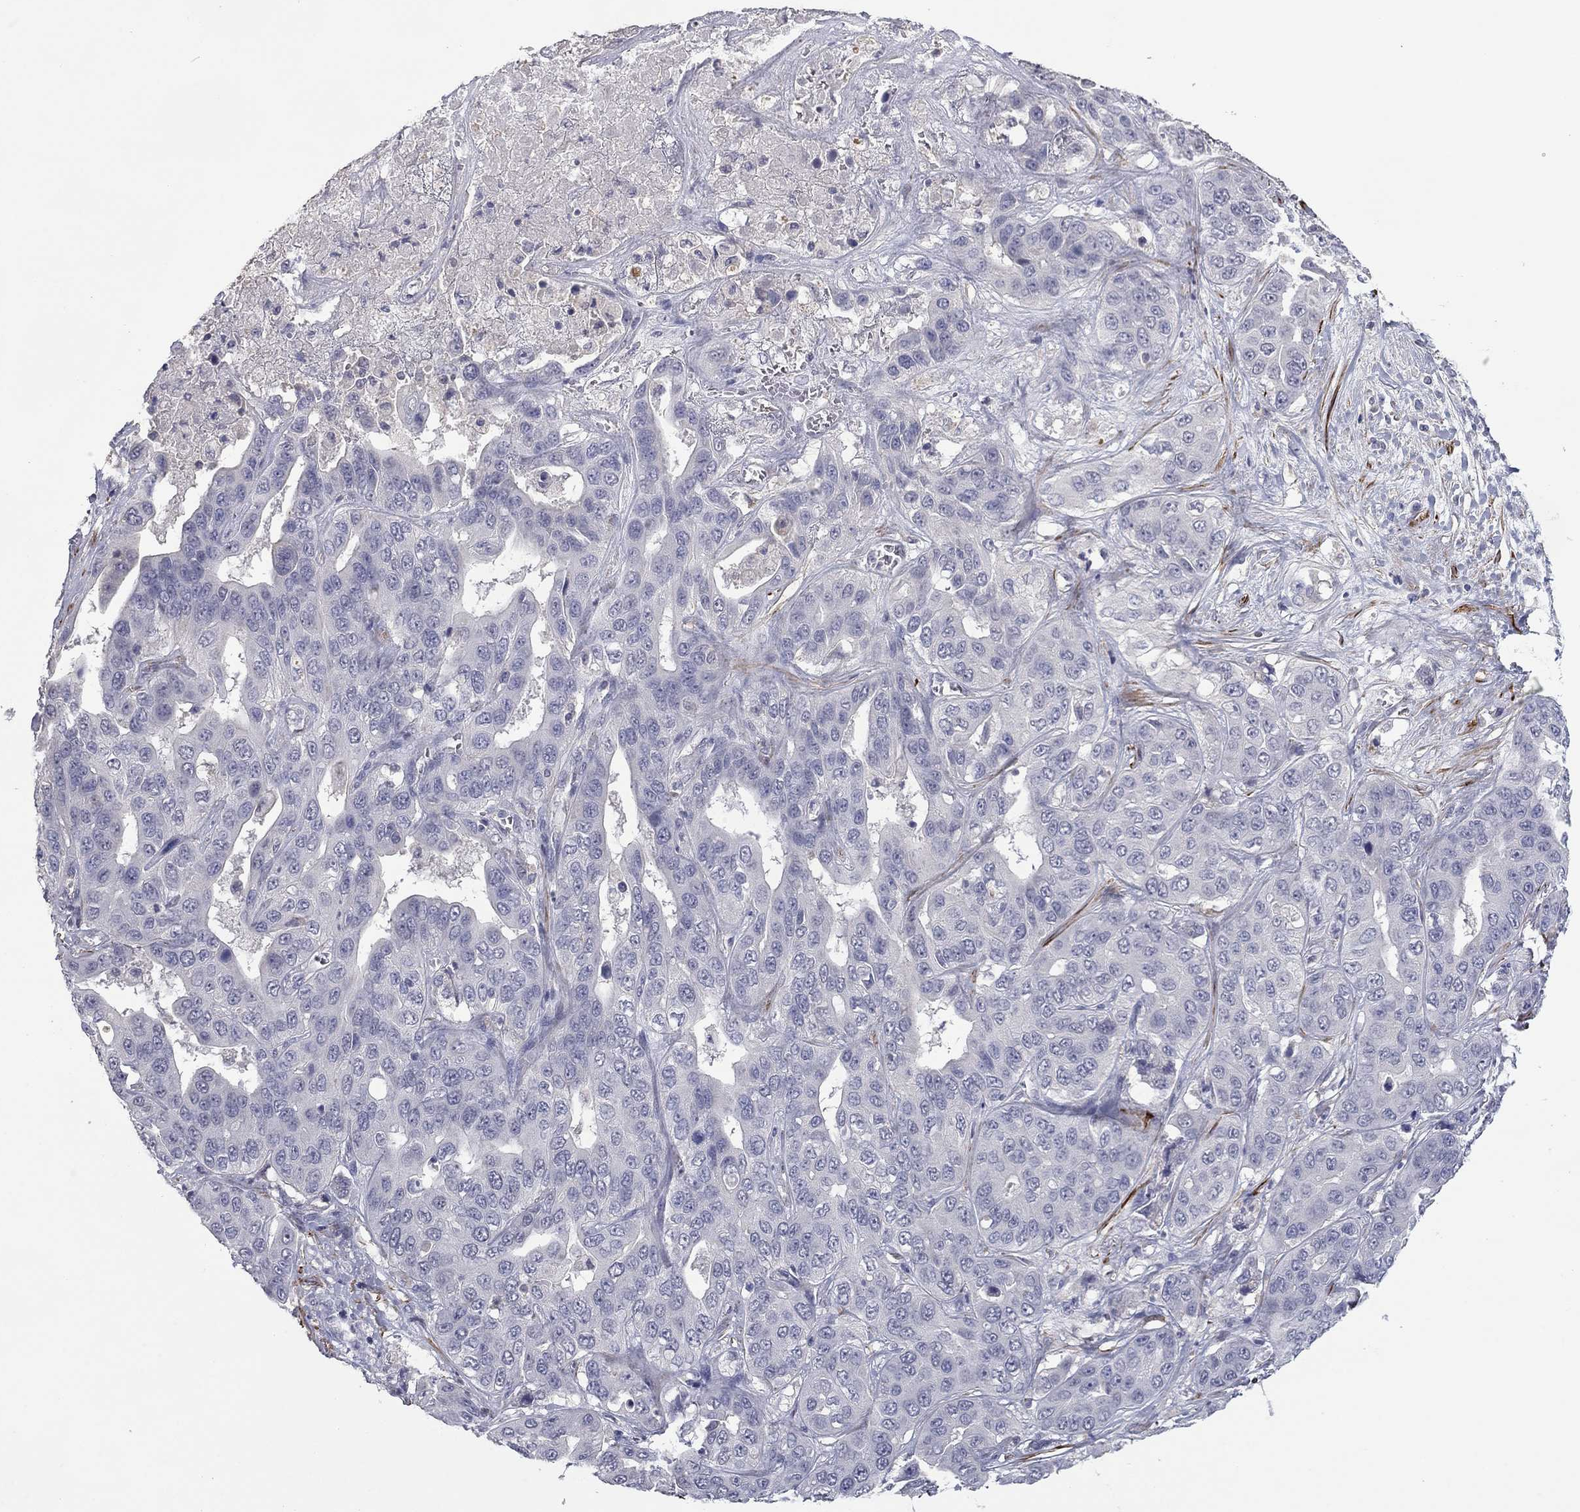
{"staining": {"intensity": "negative", "quantity": "none", "location": "none"}, "tissue": "liver cancer", "cell_type": "Tumor cells", "image_type": "cancer", "snomed": [{"axis": "morphology", "description": "Cholangiocarcinoma"}, {"axis": "topography", "description": "Liver"}], "caption": "An immunohistochemistry image of liver cholangiocarcinoma is shown. There is no staining in tumor cells of liver cholangiocarcinoma. (DAB (3,3'-diaminobenzidine) immunohistochemistry with hematoxylin counter stain).", "gene": "IP6K3", "patient": {"sex": "female", "age": 52}}